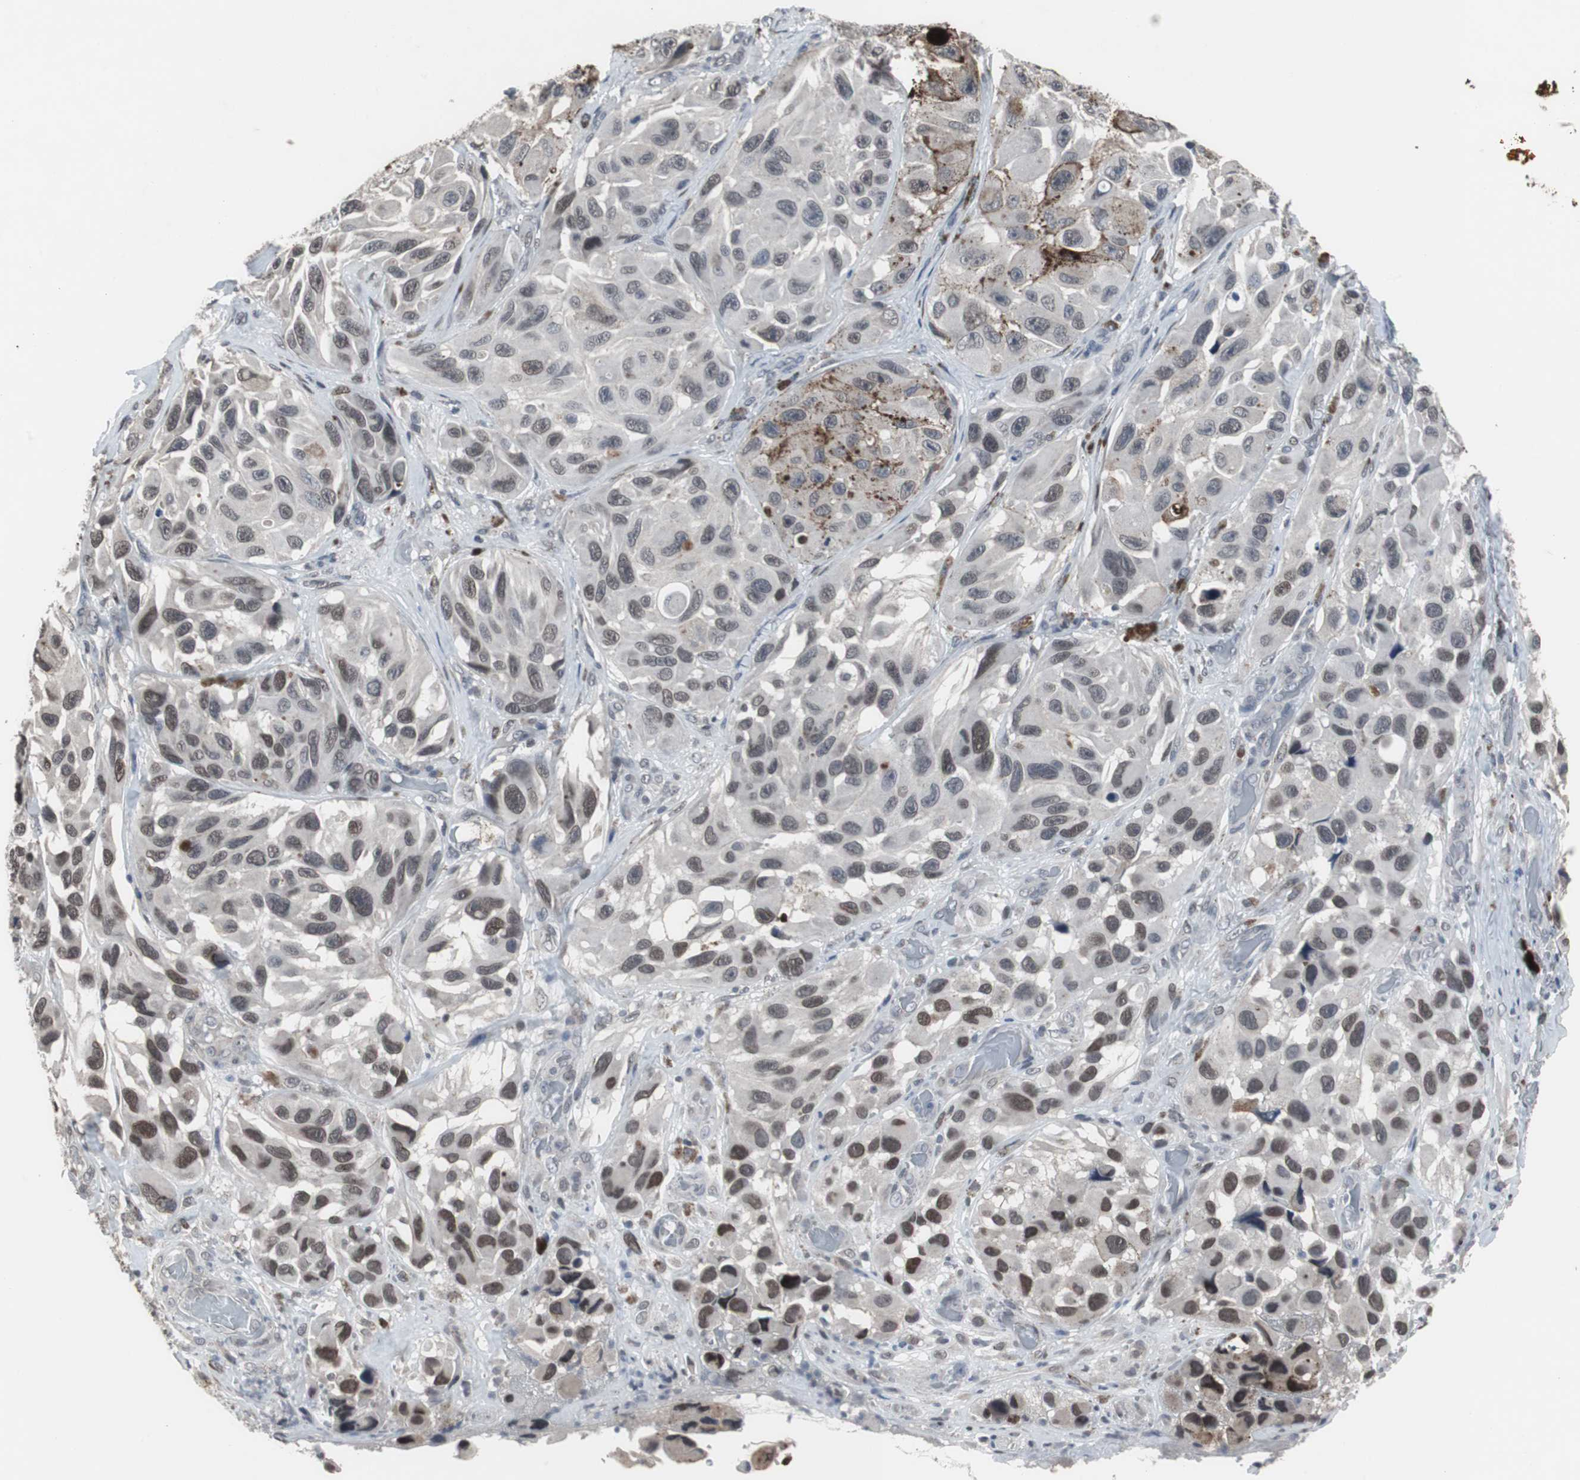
{"staining": {"intensity": "moderate", "quantity": "25%-75%", "location": "nuclear"}, "tissue": "melanoma", "cell_type": "Tumor cells", "image_type": "cancer", "snomed": [{"axis": "morphology", "description": "Malignant melanoma, NOS"}, {"axis": "topography", "description": "Skin"}], "caption": "Immunohistochemistry (IHC) (DAB (3,3'-diaminobenzidine)) staining of melanoma shows moderate nuclear protein positivity in about 25%-75% of tumor cells.", "gene": "FOXP4", "patient": {"sex": "female", "age": 73}}